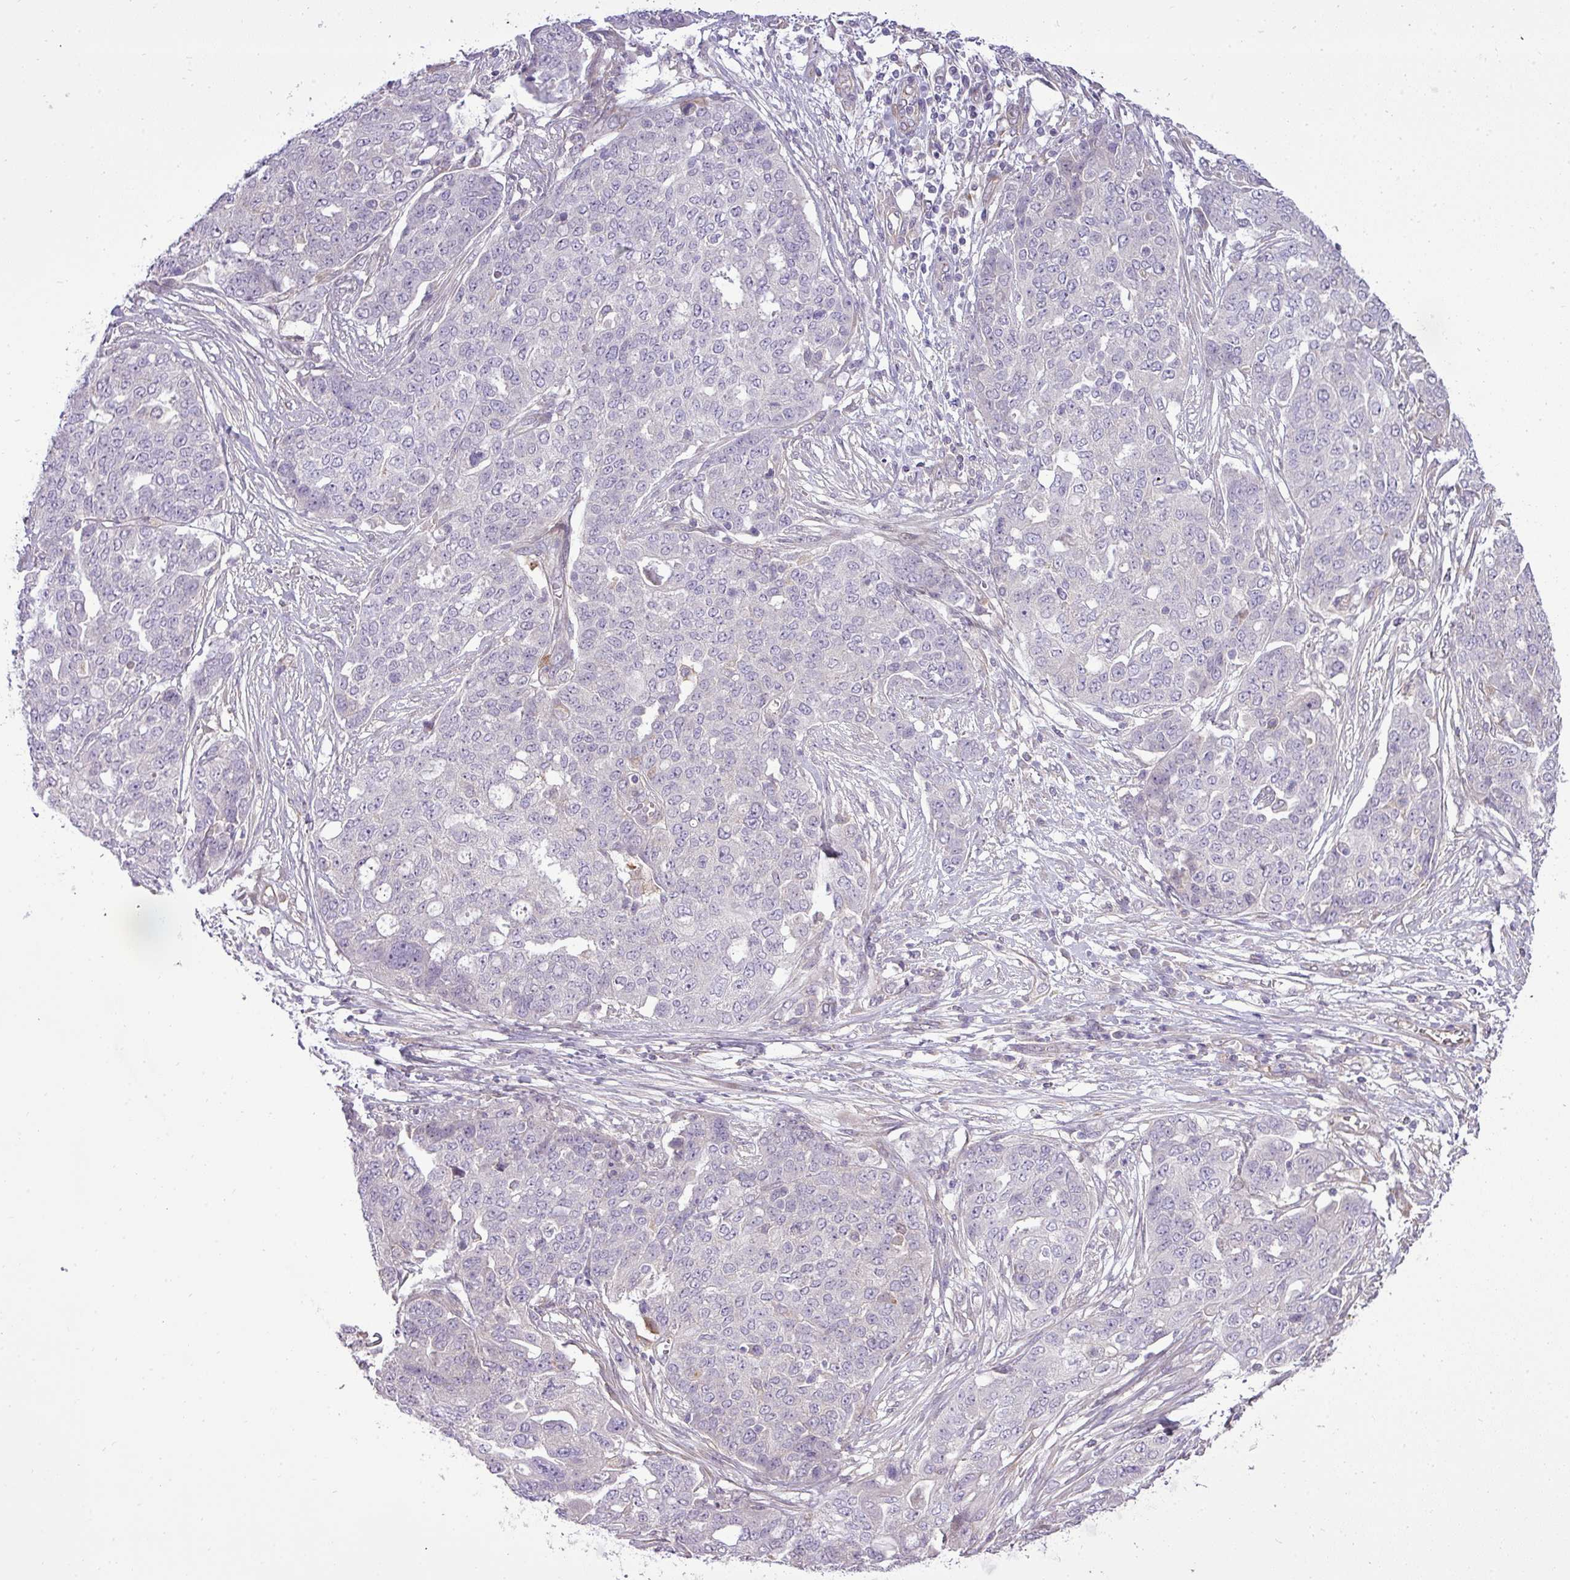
{"staining": {"intensity": "negative", "quantity": "none", "location": "none"}, "tissue": "ovarian cancer", "cell_type": "Tumor cells", "image_type": "cancer", "snomed": [{"axis": "morphology", "description": "Cystadenocarcinoma, serous, NOS"}, {"axis": "topography", "description": "Soft tissue"}, {"axis": "topography", "description": "Ovary"}], "caption": "Tumor cells are negative for protein expression in human ovarian cancer (serous cystadenocarcinoma).", "gene": "PDRG1", "patient": {"sex": "female", "age": 57}}